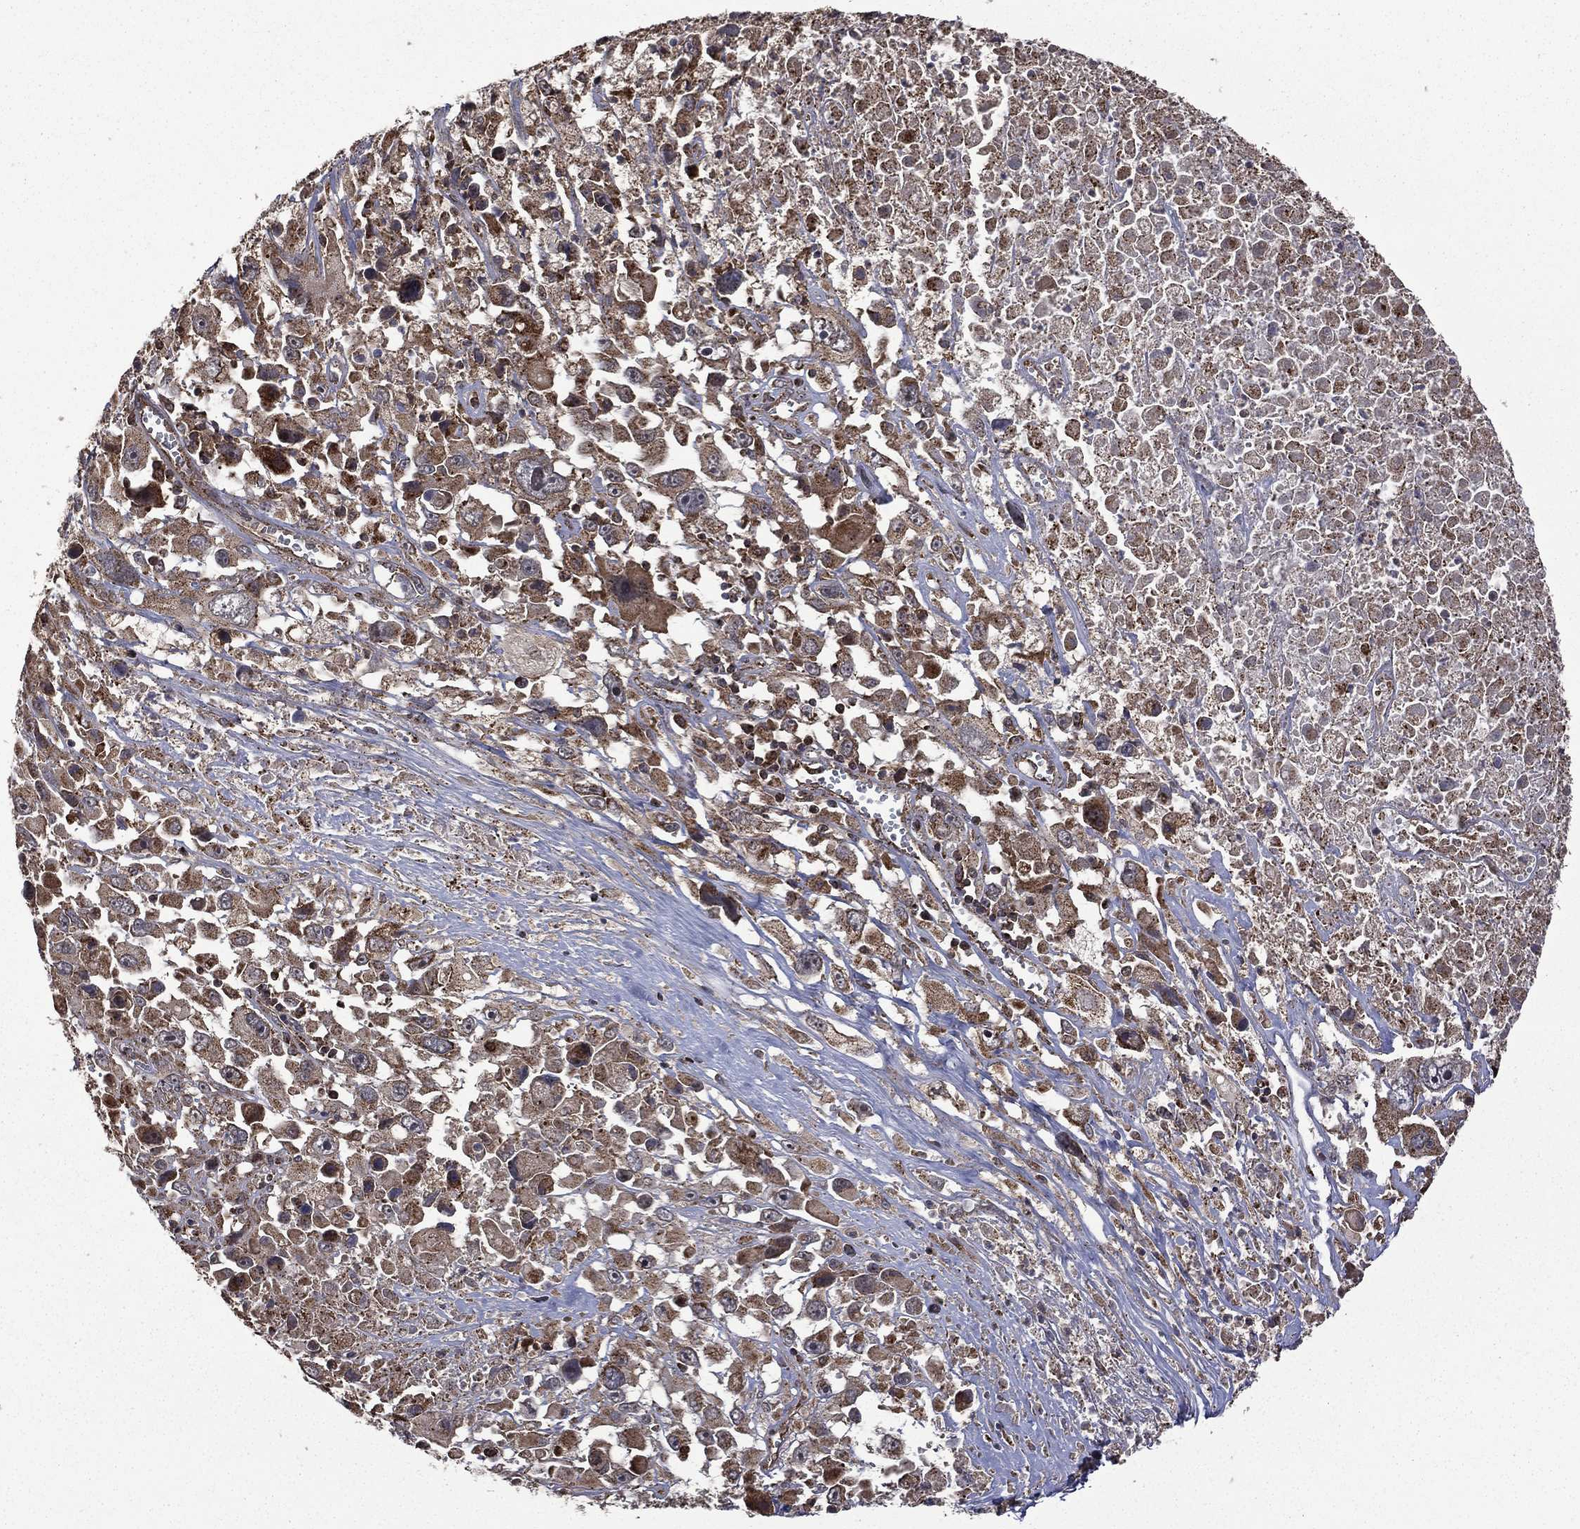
{"staining": {"intensity": "moderate", "quantity": "25%-75%", "location": "cytoplasmic/membranous"}, "tissue": "melanoma", "cell_type": "Tumor cells", "image_type": "cancer", "snomed": [{"axis": "morphology", "description": "Malignant melanoma, Metastatic site"}, {"axis": "topography", "description": "Soft tissue"}], "caption": "Melanoma stained with DAB IHC reveals medium levels of moderate cytoplasmic/membranous expression in about 25%-75% of tumor cells.", "gene": "GIMAP6", "patient": {"sex": "male", "age": 50}}